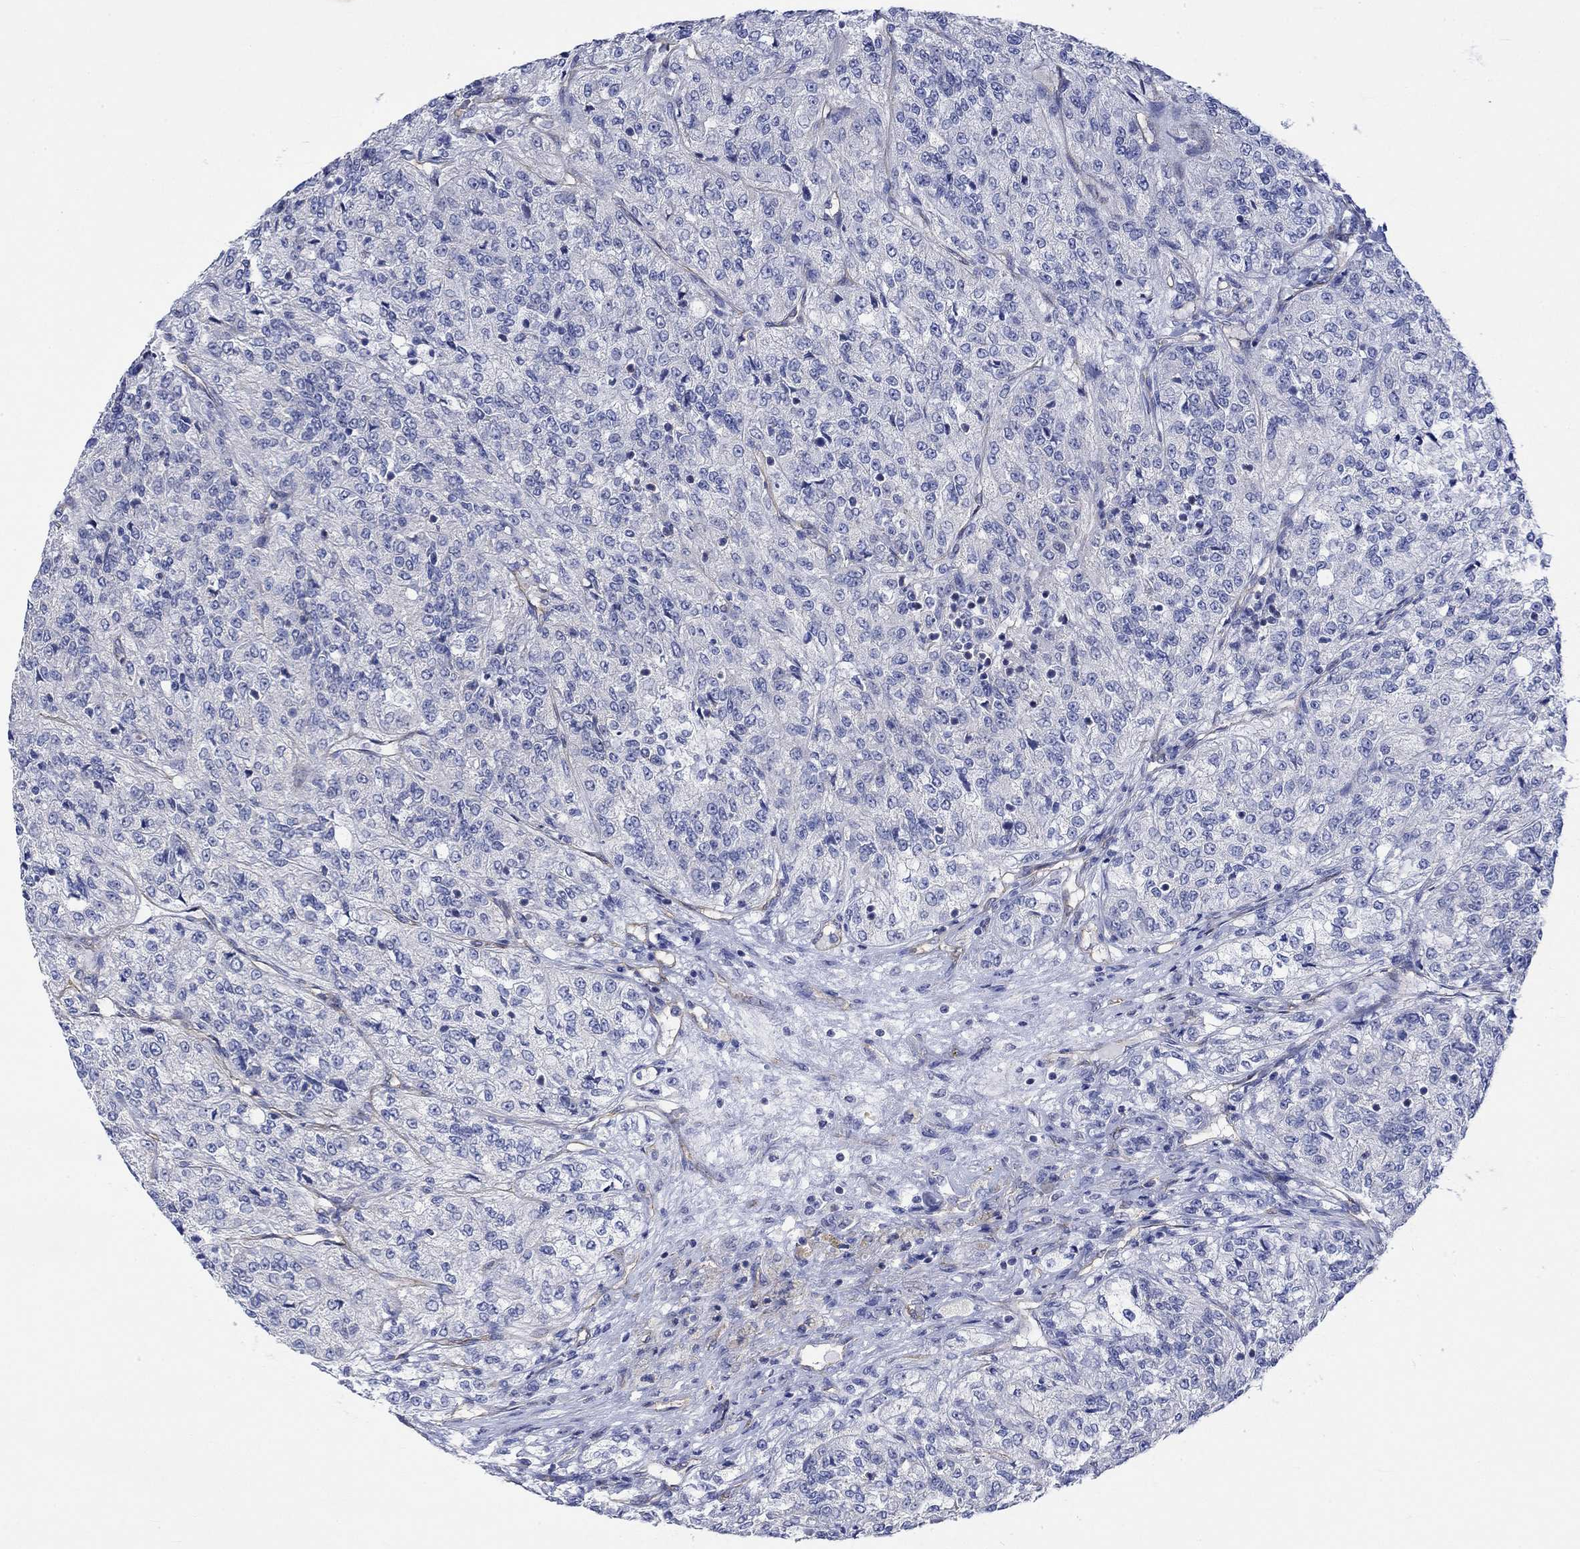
{"staining": {"intensity": "negative", "quantity": "none", "location": "none"}, "tissue": "renal cancer", "cell_type": "Tumor cells", "image_type": "cancer", "snomed": [{"axis": "morphology", "description": "Adenocarcinoma, NOS"}, {"axis": "topography", "description": "Kidney"}], "caption": "Immunohistochemistry histopathology image of human adenocarcinoma (renal) stained for a protein (brown), which displays no expression in tumor cells.", "gene": "AGRP", "patient": {"sex": "female", "age": 63}}